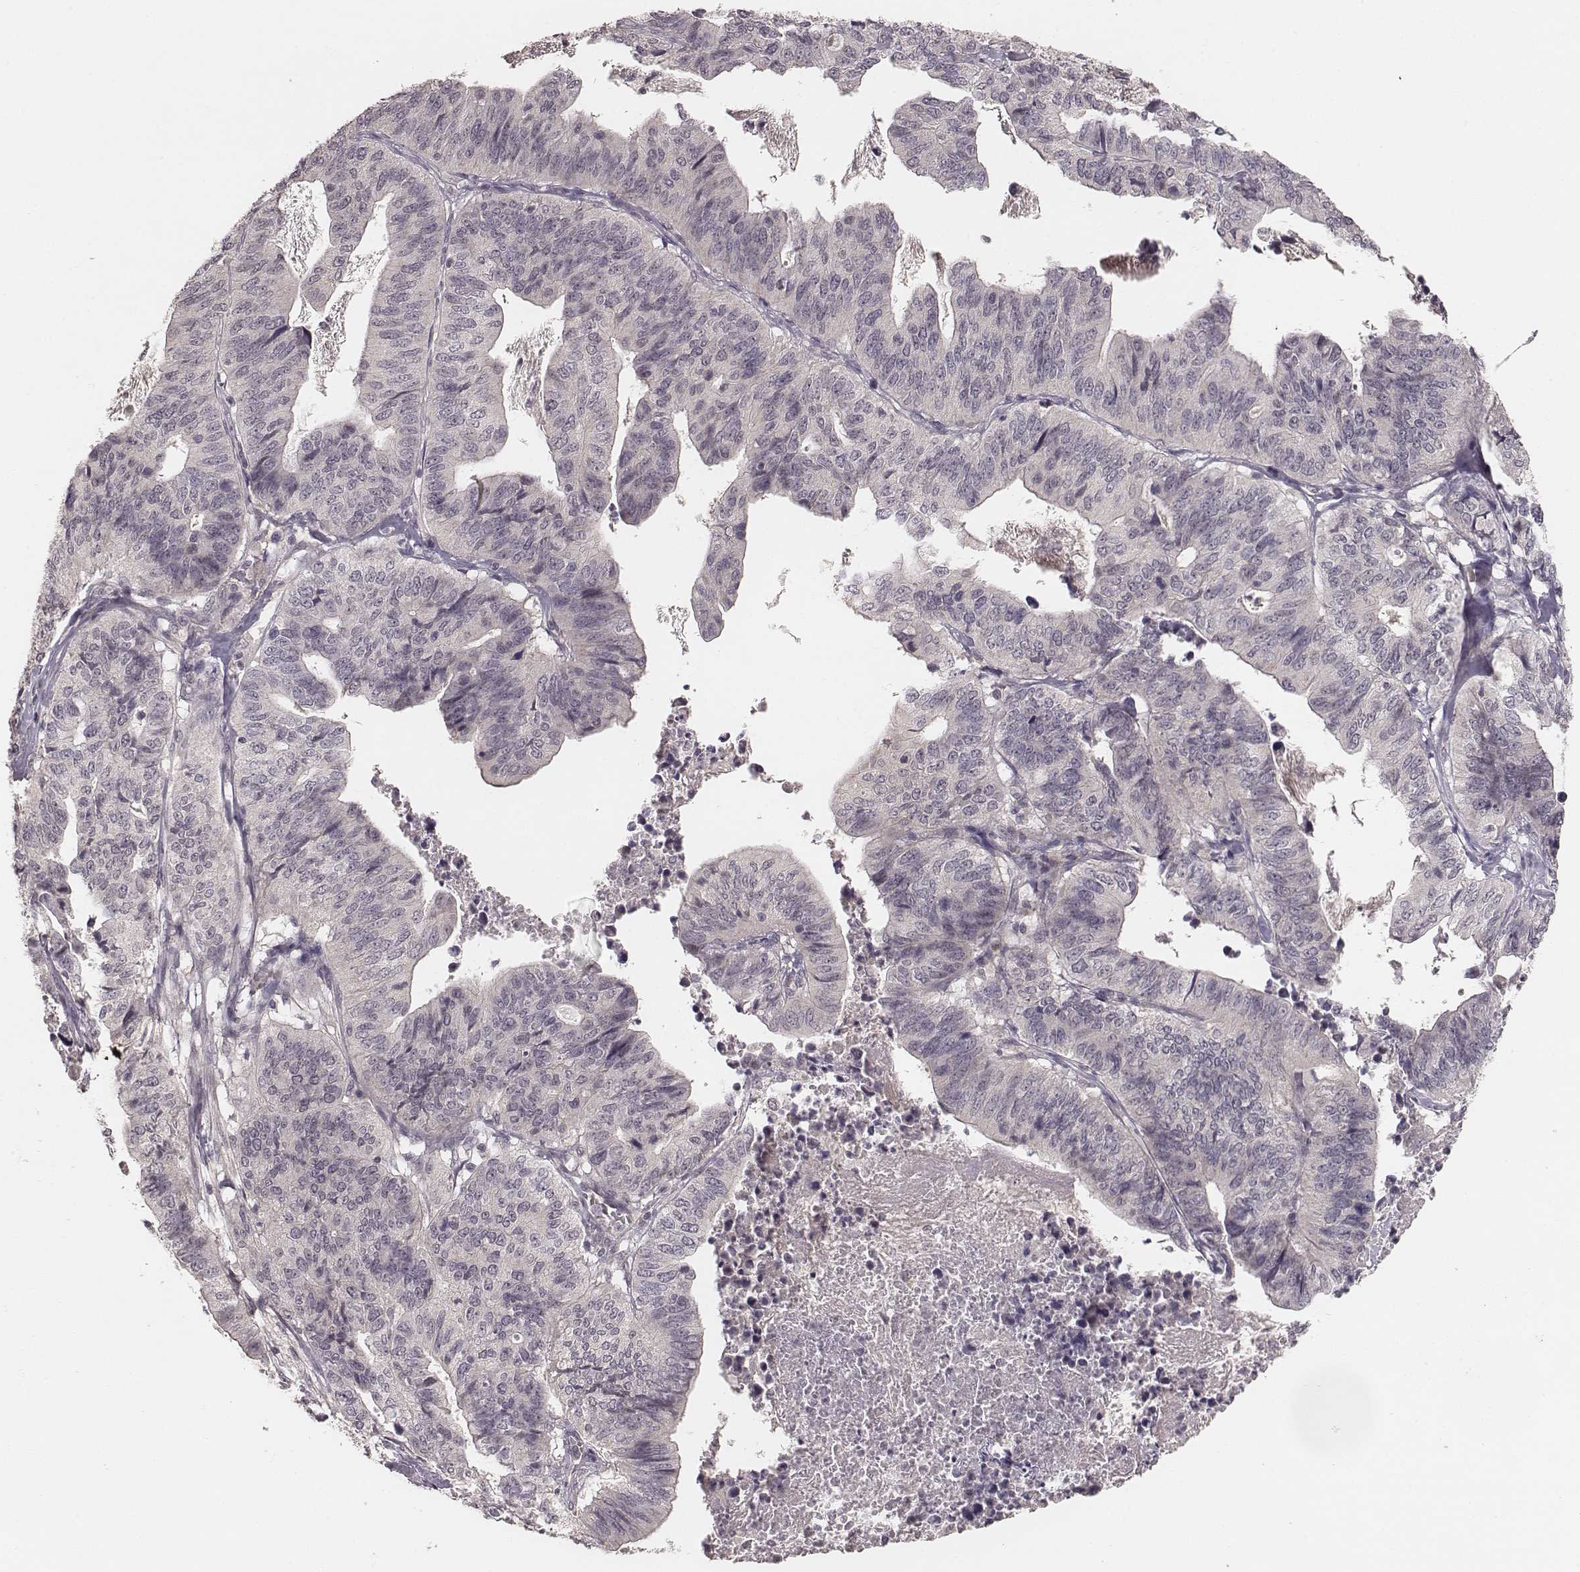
{"staining": {"intensity": "negative", "quantity": "none", "location": "none"}, "tissue": "stomach cancer", "cell_type": "Tumor cells", "image_type": "cancer", "snomed": [{"axis": "morphology", "description": "Adenocarcinoma, NOS"}, {"axis": "topography", "description": "Stomach, upper"}], "caption": "This photomicrograph is of stomach adenocarcinoma stained with immunohistochemistry (IHC) to label a protein in brown with the nuclei are counter-stained blue. There is no positivity in tumor cells.", "gene": "LY6K", "patient": {"sex": "female", "age": 67}}